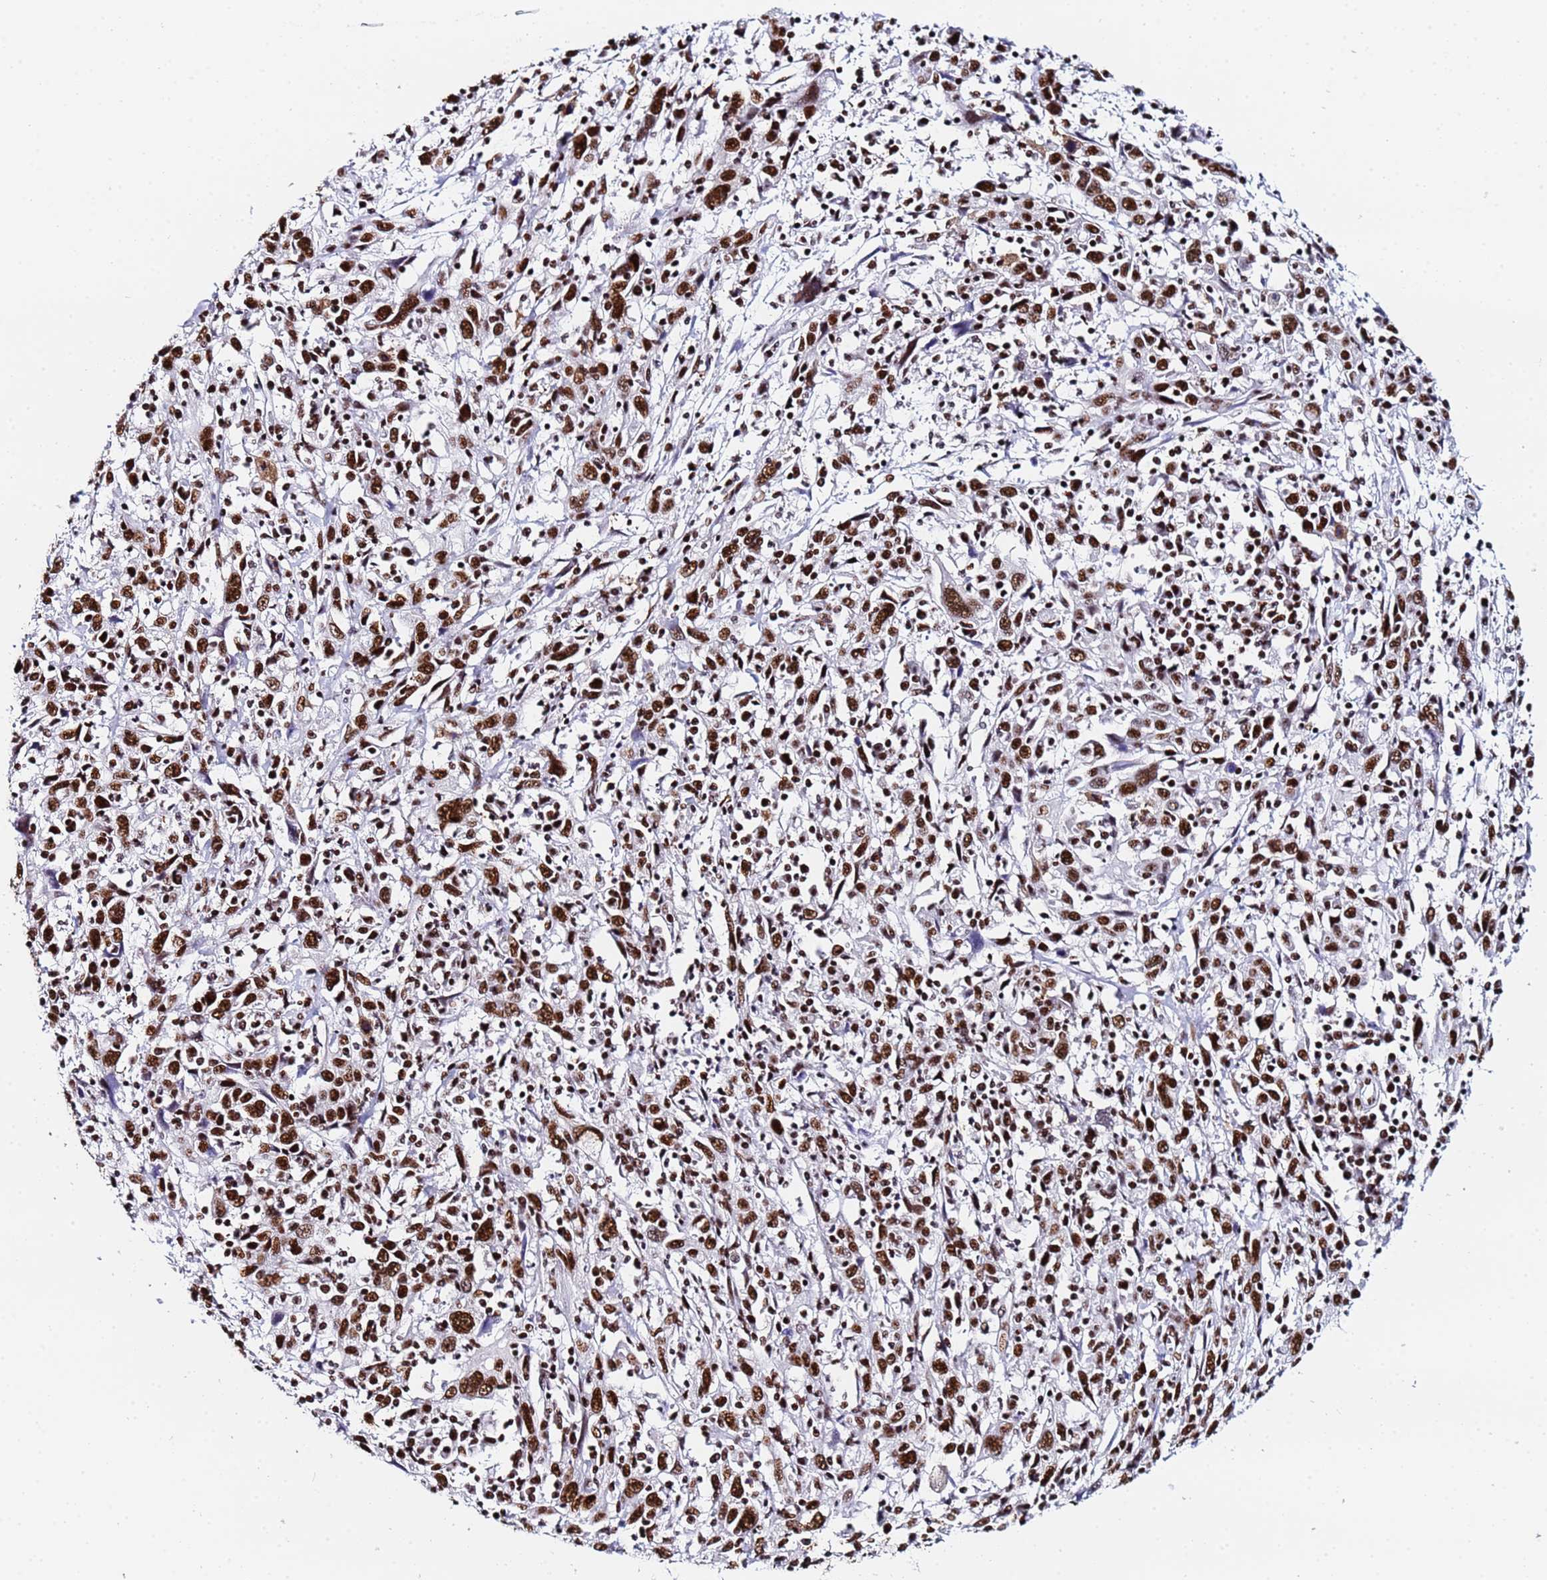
{"staining": {"intensity": "strong", "quantity": ">75%", "location": "nuclear"}, "tissue": "cervical cancer", "cell_type": "Tumor cells", "image_type": "cancer", "snomed": [{"axis": "morphology", "description": "Squamous cell carcinoma, NOS"}, {"axis": "topography", "description": "Cervix"}], "caption": "About >75% of tumor cells in human squamous cell carcinoma (cervical) show strong nuclear protein expression as visualized by brown immunohistochemical staining.", "gene": "SNRPA1", "patient": {"sex": "female", "age": 46}}